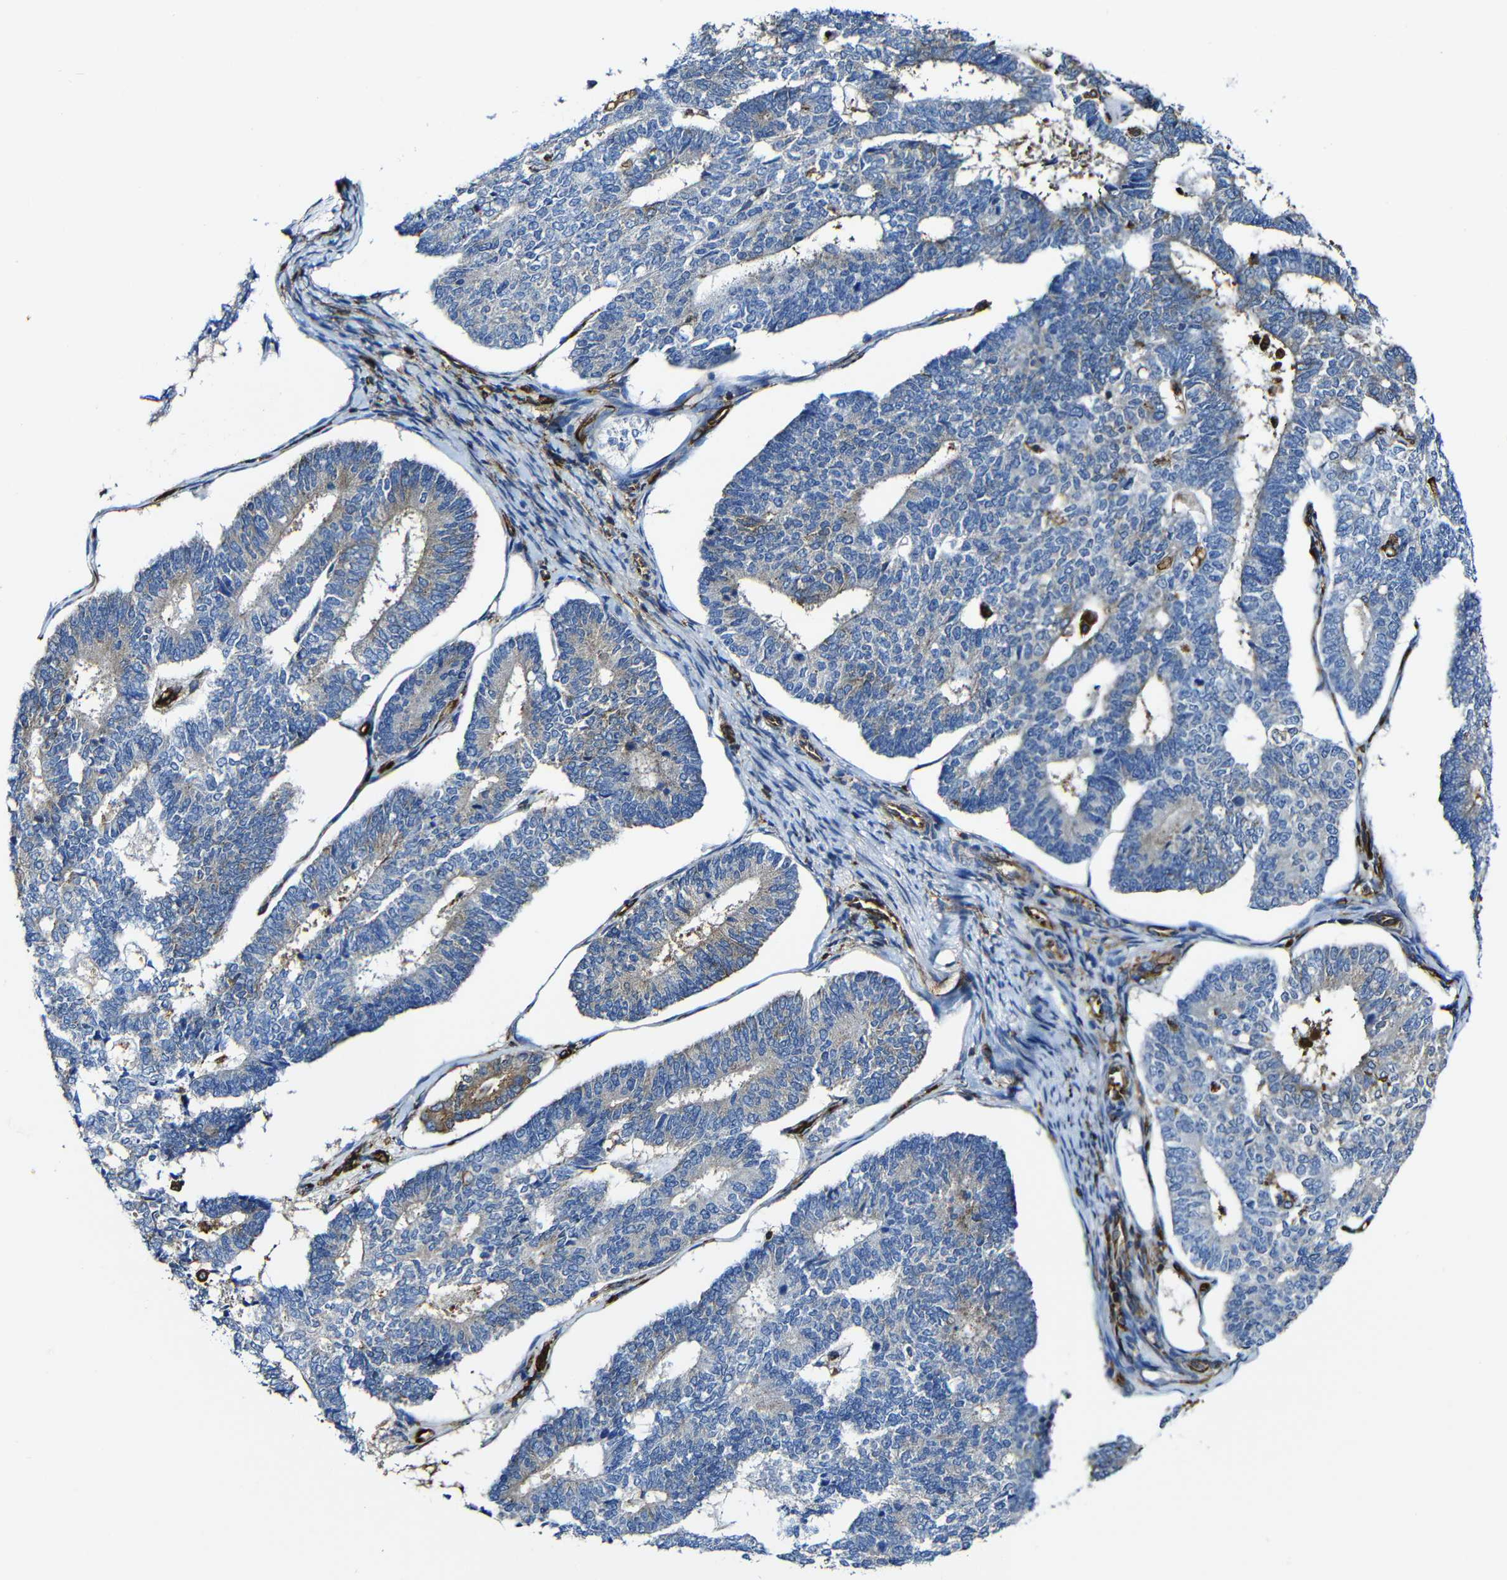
{"staining": {"intensity": "negative", "quantity": "none", "location": "none"}, "tissue": "endometrial cancer", "cell_type": "Tumor cells", "image_type": "cancer", "snomed": [{"axis": "morphology", "description": "Adenocarcinoma, NOS"}, {"axis": "topography", "description": "Endometrium"}], "caption": "DAB (3,3'-diaminobenzidine) immunohistochemical staining of human endometrial cancer (adenocarcinoma) exhibits no significant positivity in tumor cells. Nuclei are stained in blue.", "gene": "MSN", "patient": {"sex": "female", "age": 70}}